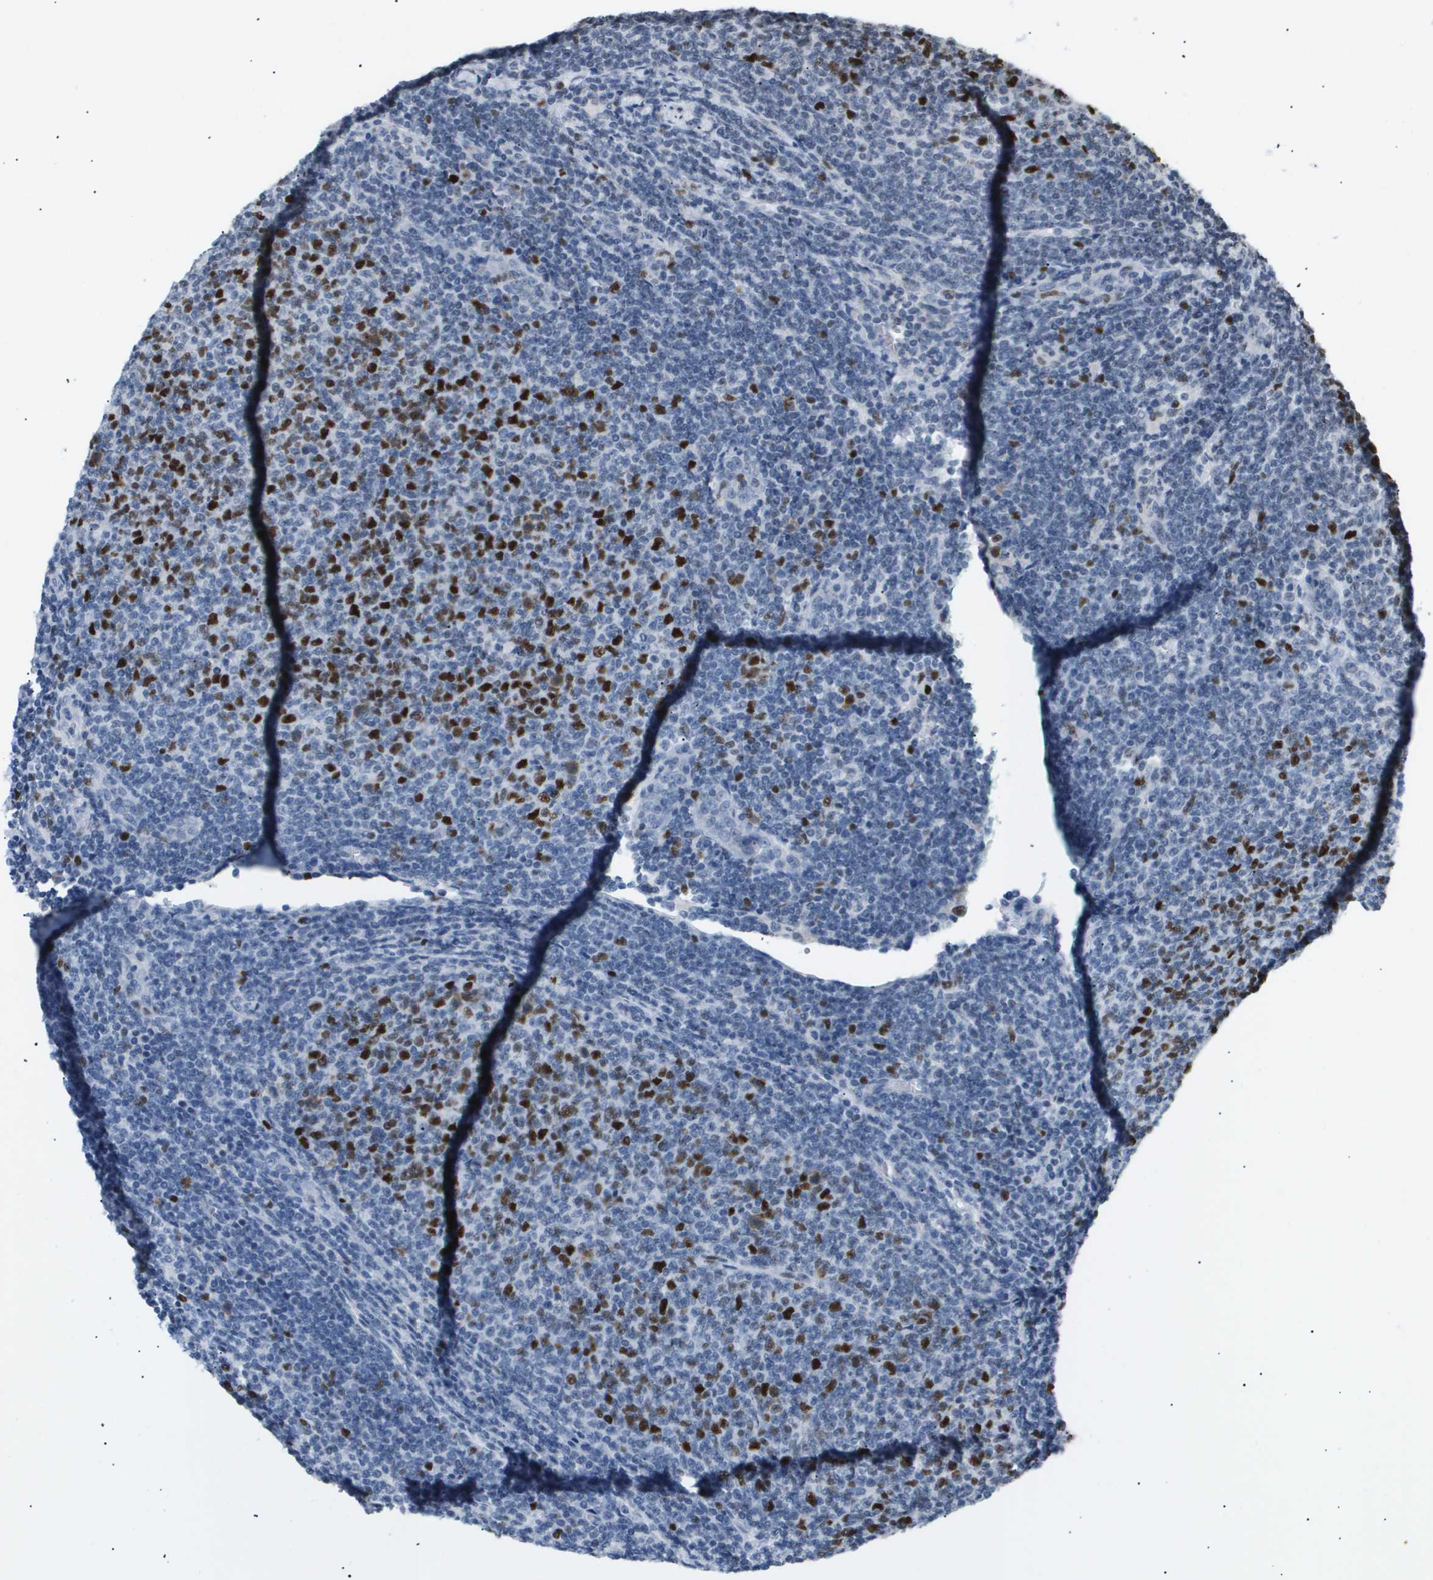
{"staining": {"intensity": "strong", "quantity": "25%-75%", "location": "nuclear"}, "tissue": "lymphoma", "cell_type": "Tumor cells", "image_type": "cancer", "snomed": [{"axis": "morphology", "description": "Malignant lymphoma, non-Hodgkin's type, Low grade"}, {"axis": "topography", "description": "Lymph node"}], "caption": "The histopathology image displays immunohistochemical staining of low-grade malignant lymphoma, non-Hodgkin's type. There is strong nuclear positivity is identified in about 25%-75% of tumor cells.", "gene": "ANAPC2", "patient": {"sex": "male", "age": 66}}